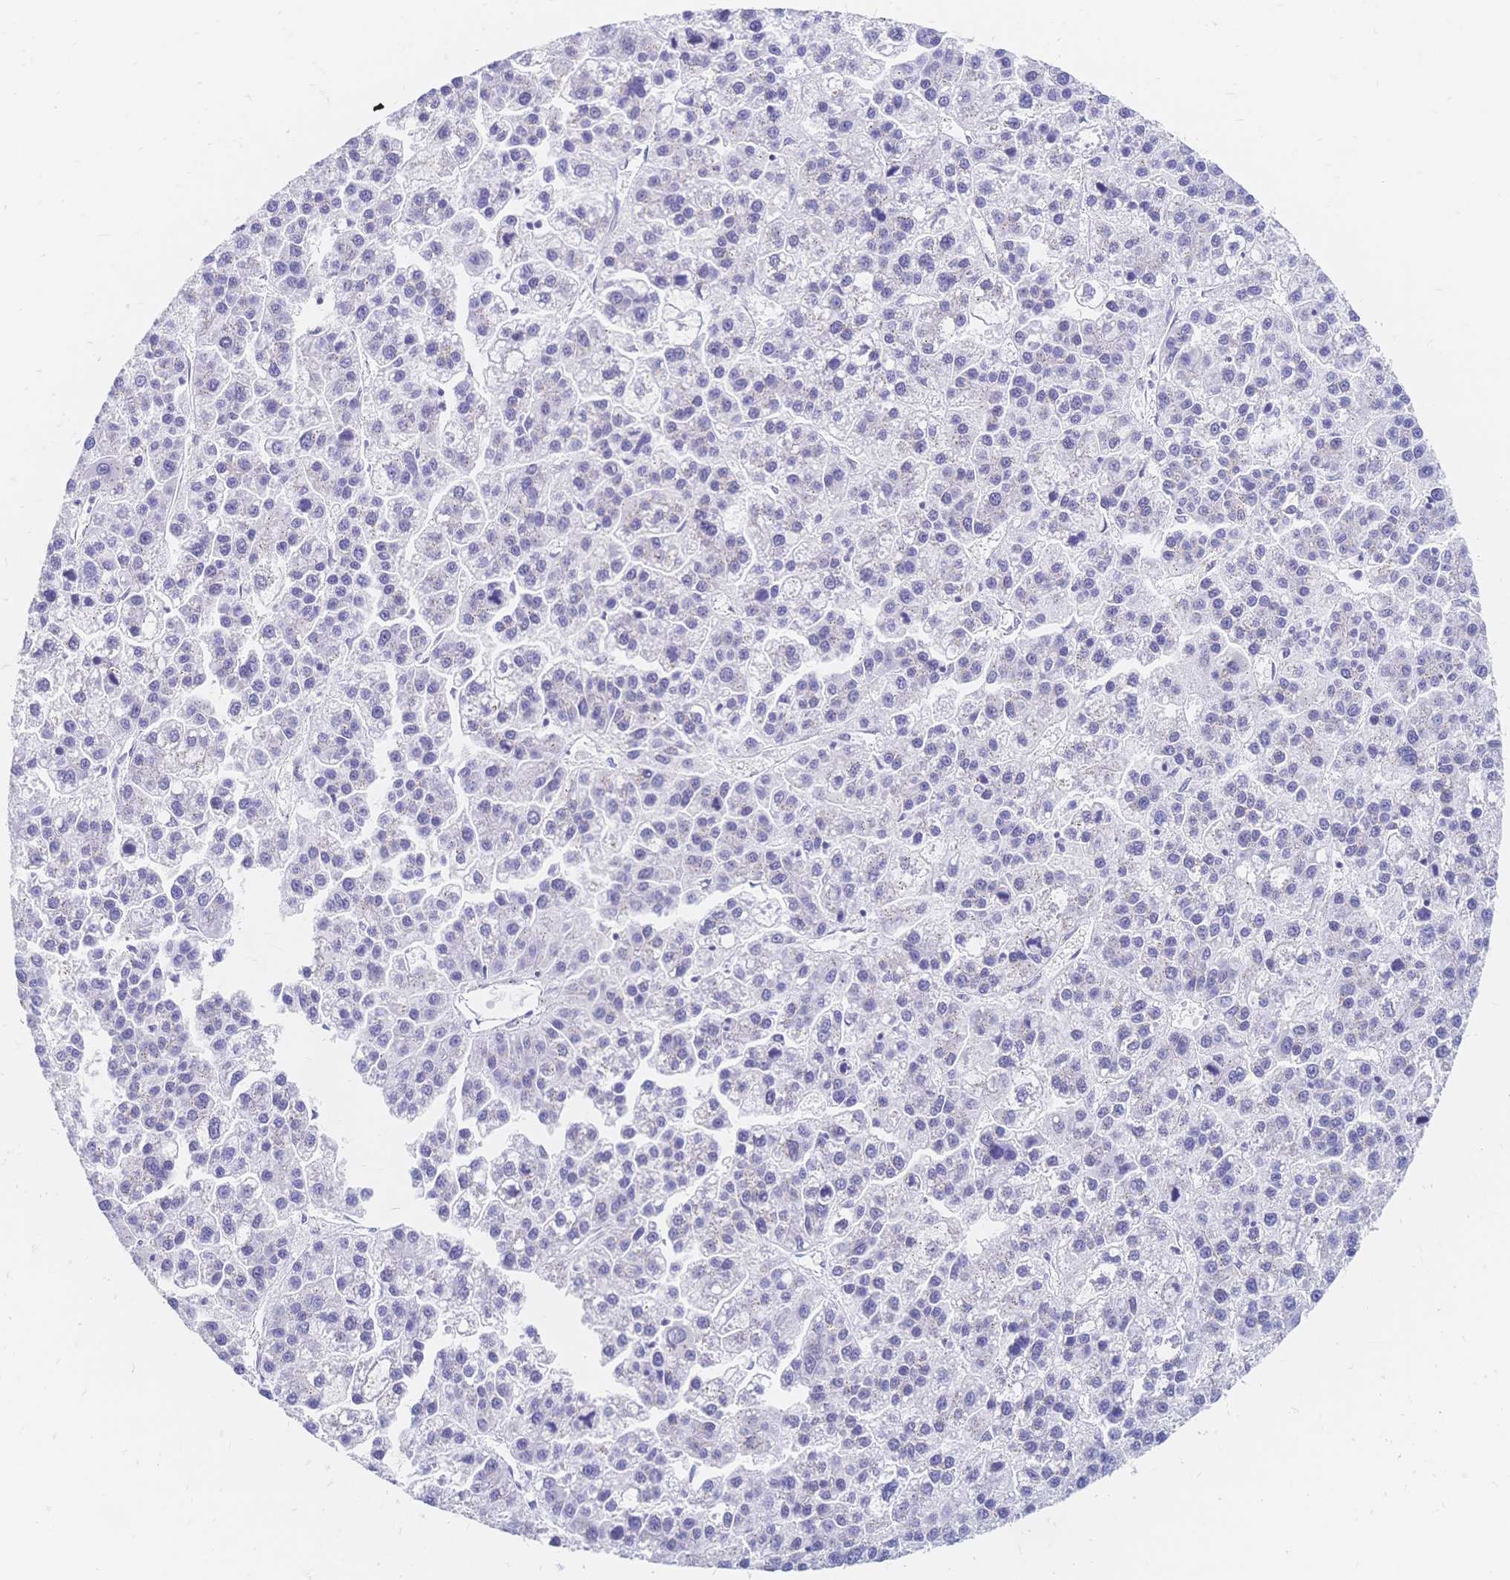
{"staining": {"intensity": "negative", "quantity": "none", "location": "none"}, "tissue": "liver cancer", "cell_type": "Tumor cells", "image_type": "cancer", "snomed": [{"axis": "morphology", "description": "Carcinoma, Hepatocellular, NOS"}, {"axis": "topography", "description": "Liver"}], "caption": "Human hepatocellular carcinoma (liver) stained for a protein using immunohistochemistry (IHC) reveals no positivity in tumor cells.", "gene": "PSORS1C2", "patient": {"sex": "female", "age": 58}}